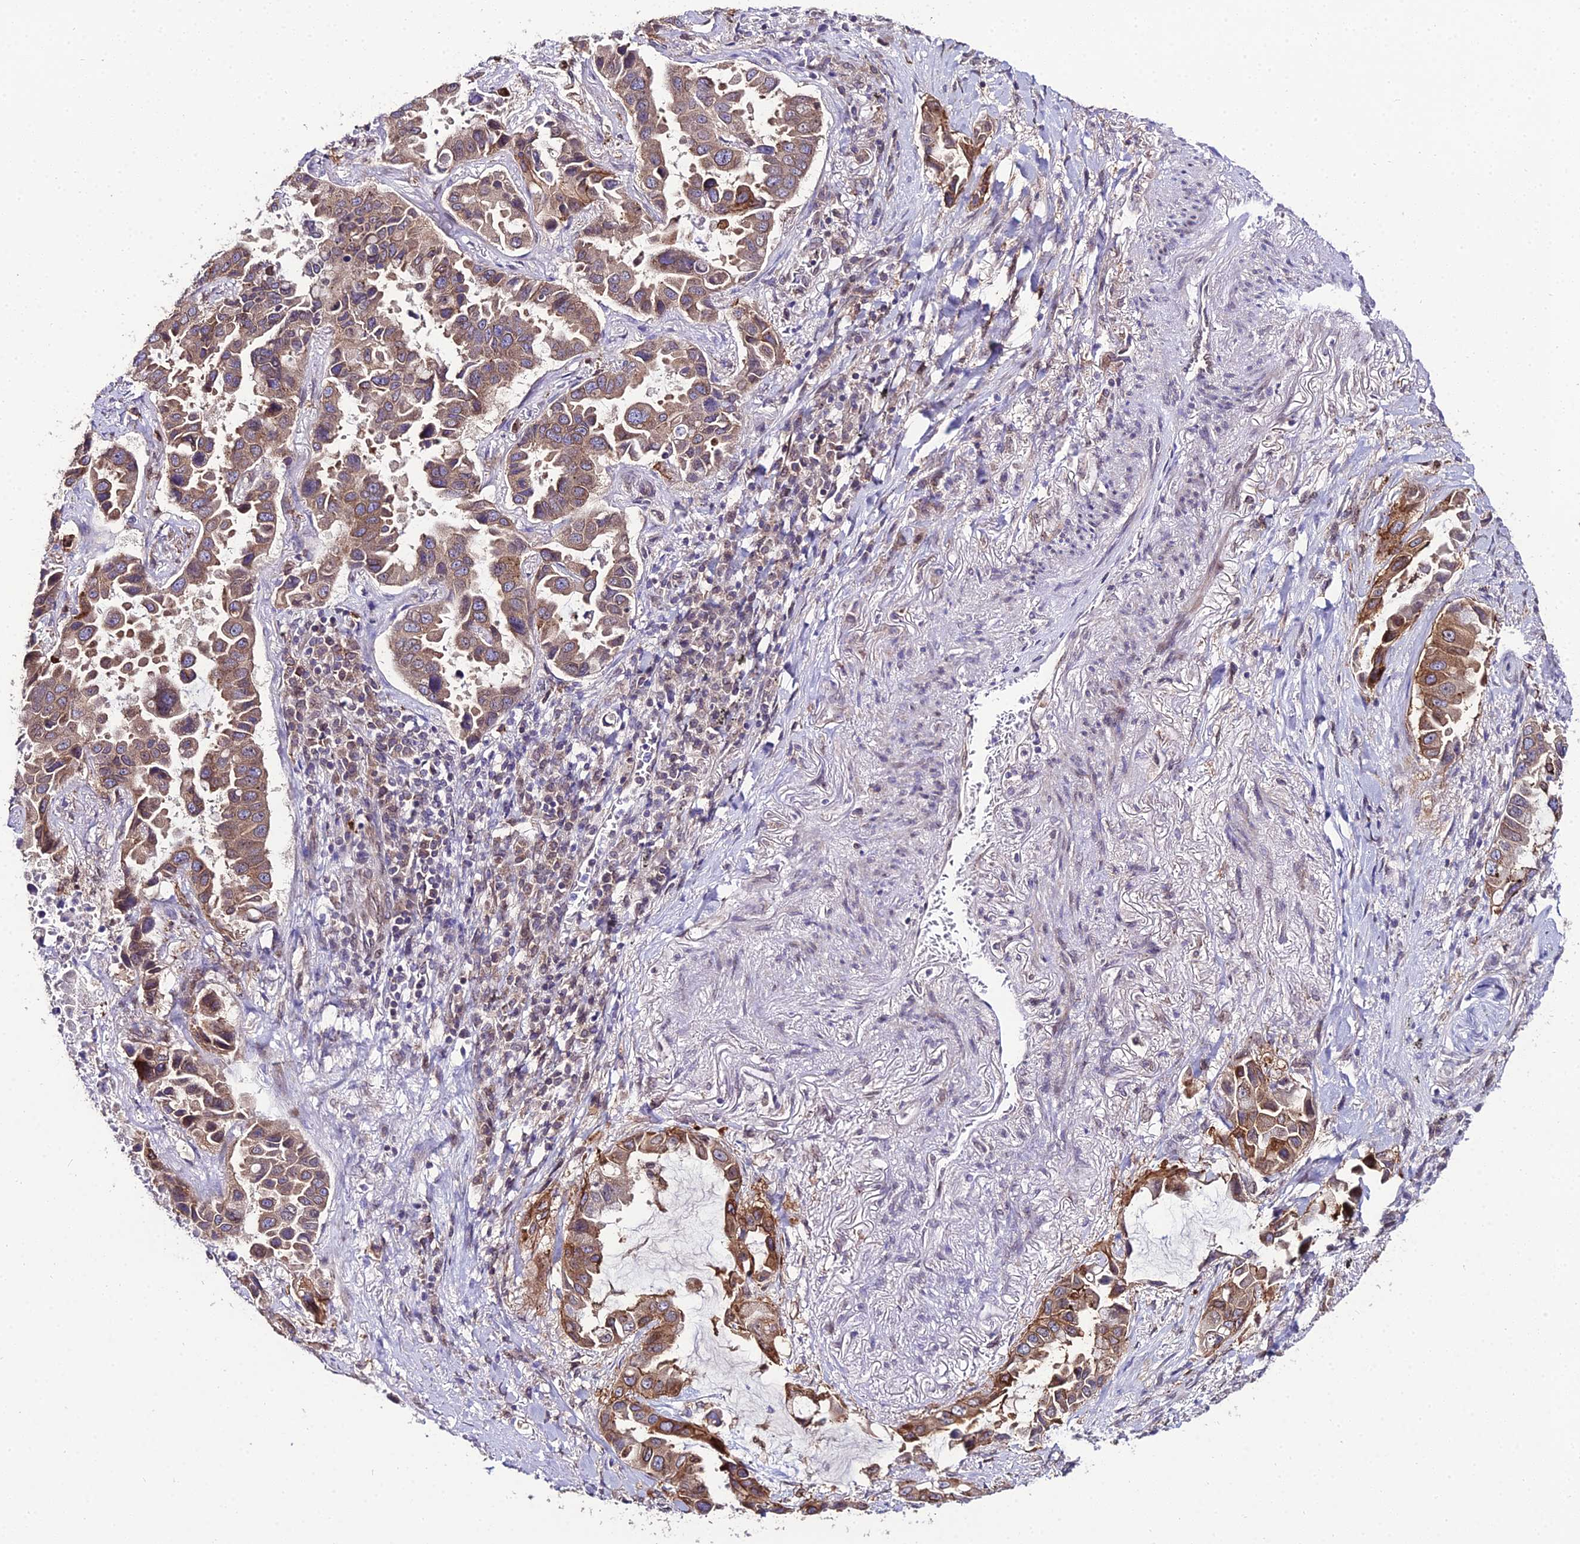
{"staining": {"intensity": "moderate", "quantity": ">75%", "location": "cytoplasmic/membranous"}, "tissue": "lung cancer", "cell_type": "Tumor cells", "image_type": "cancer", "snomed": [{"axis": "morphology", "description": "Adenocarcinoma, NOS"}, {"axis": "topography", "description": "Lung"}], "caption": "About >75% of tumor cells in adenocarcinoma (lung) reveal moderate cytoplasmic/membranous protein staining as visualized by brown immunohistochemical staining.", "gene": "DDX19A", "patient": {"sex": "male", "age": 64}}